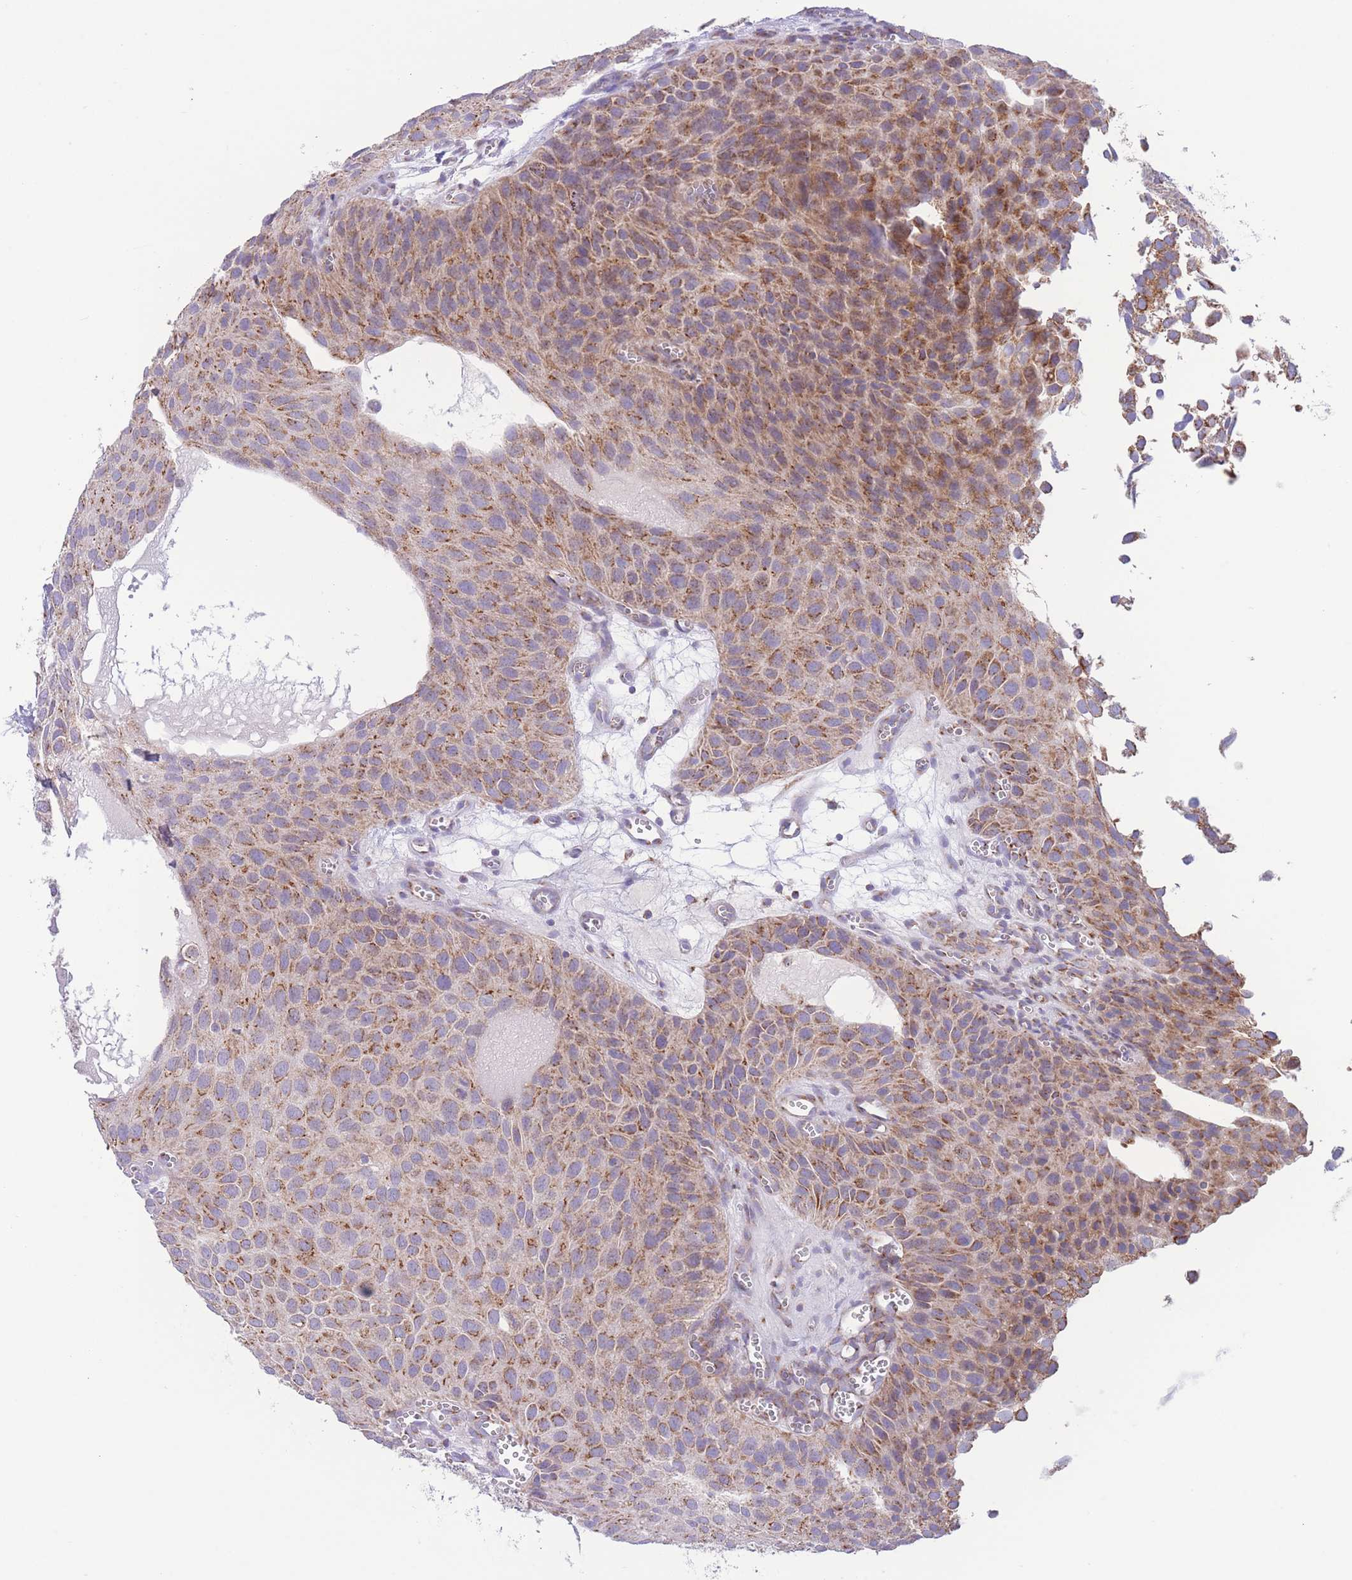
{"staining": {"intensity": "moderate", "quantity": ">75%", "location": "cytoplasmic/membranous"}, "tissue": "urothelial cancer", "cell_type": "Tumor cells", "image_type": "cancer", "snomed": [{"axis": "morphology", "description": "Urothelial carcinoma, Low grade"}, {"axis": "topography", "description": "Urinary bladder"}], "caption": "A brown stain labels moderate cytoplasmic/membranous positivity of a protein in urothelial cancer tumor cells.", "gene": "MPND", "patient": {"sex": "male", "age": 88}}